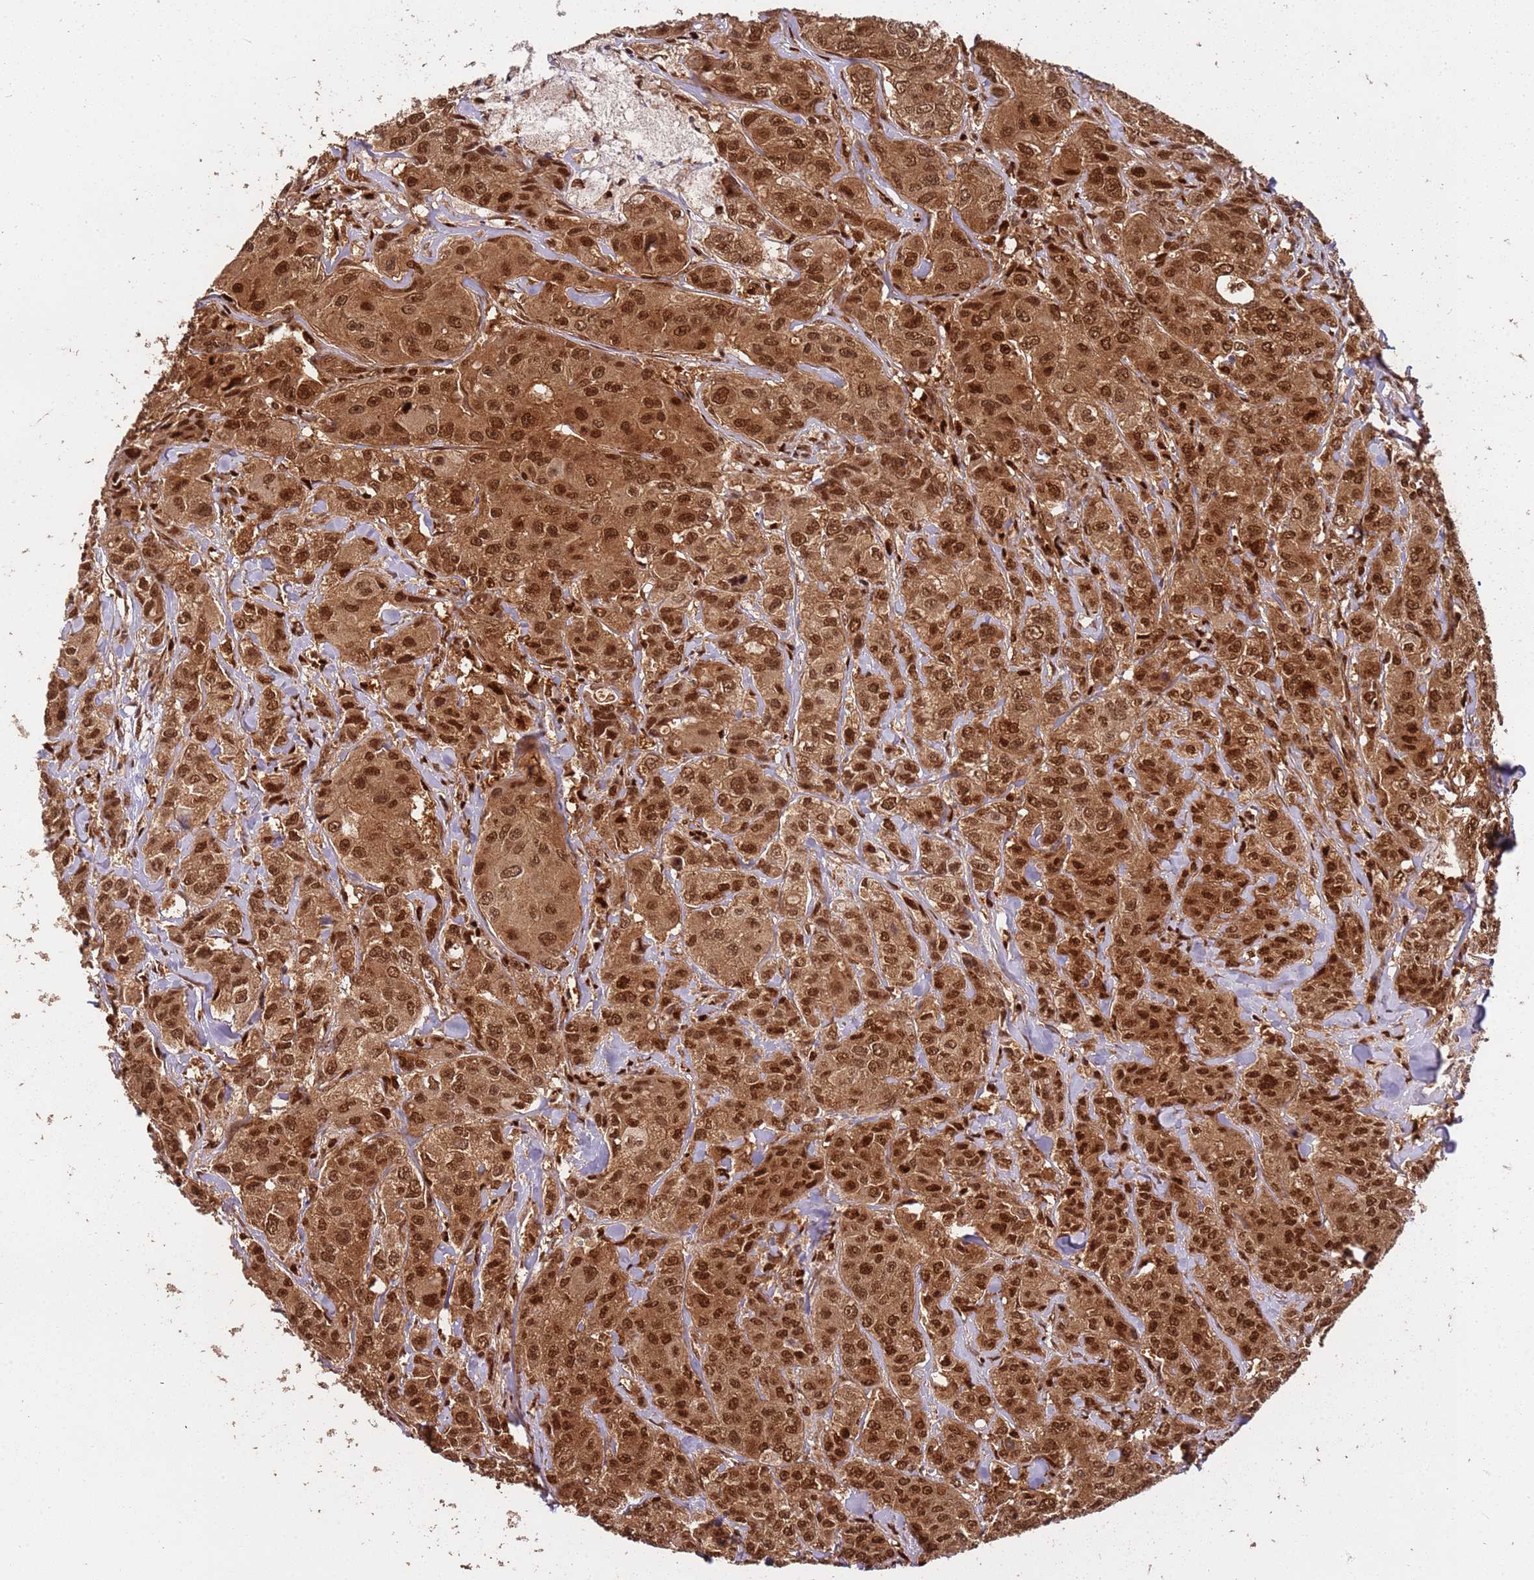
{"staining": {"intensity": "strong", "quantity": ">75%", "location": "cytoplasmic/membranous,nuclear"}, "tissue": "breast cancer", "cell_type": "Tumor cells", "image_type": "cancer", "snomed": [{"axis": "morphology", "description": "Duct carcinoma"}, {"axis": "topography", "description": "Breast"}], "caption": "Tumor cells demonstrate strong cytoplasmic/membranous and nuclear staining in approximately >75% of cells in breast cancer. The staining was performed using DAB, with brown indicating positive protein expression. Nuclei are stained blue with hematoxylin.", "gene": "PGLS", "patient": {"sex": "female", "age": 43}}